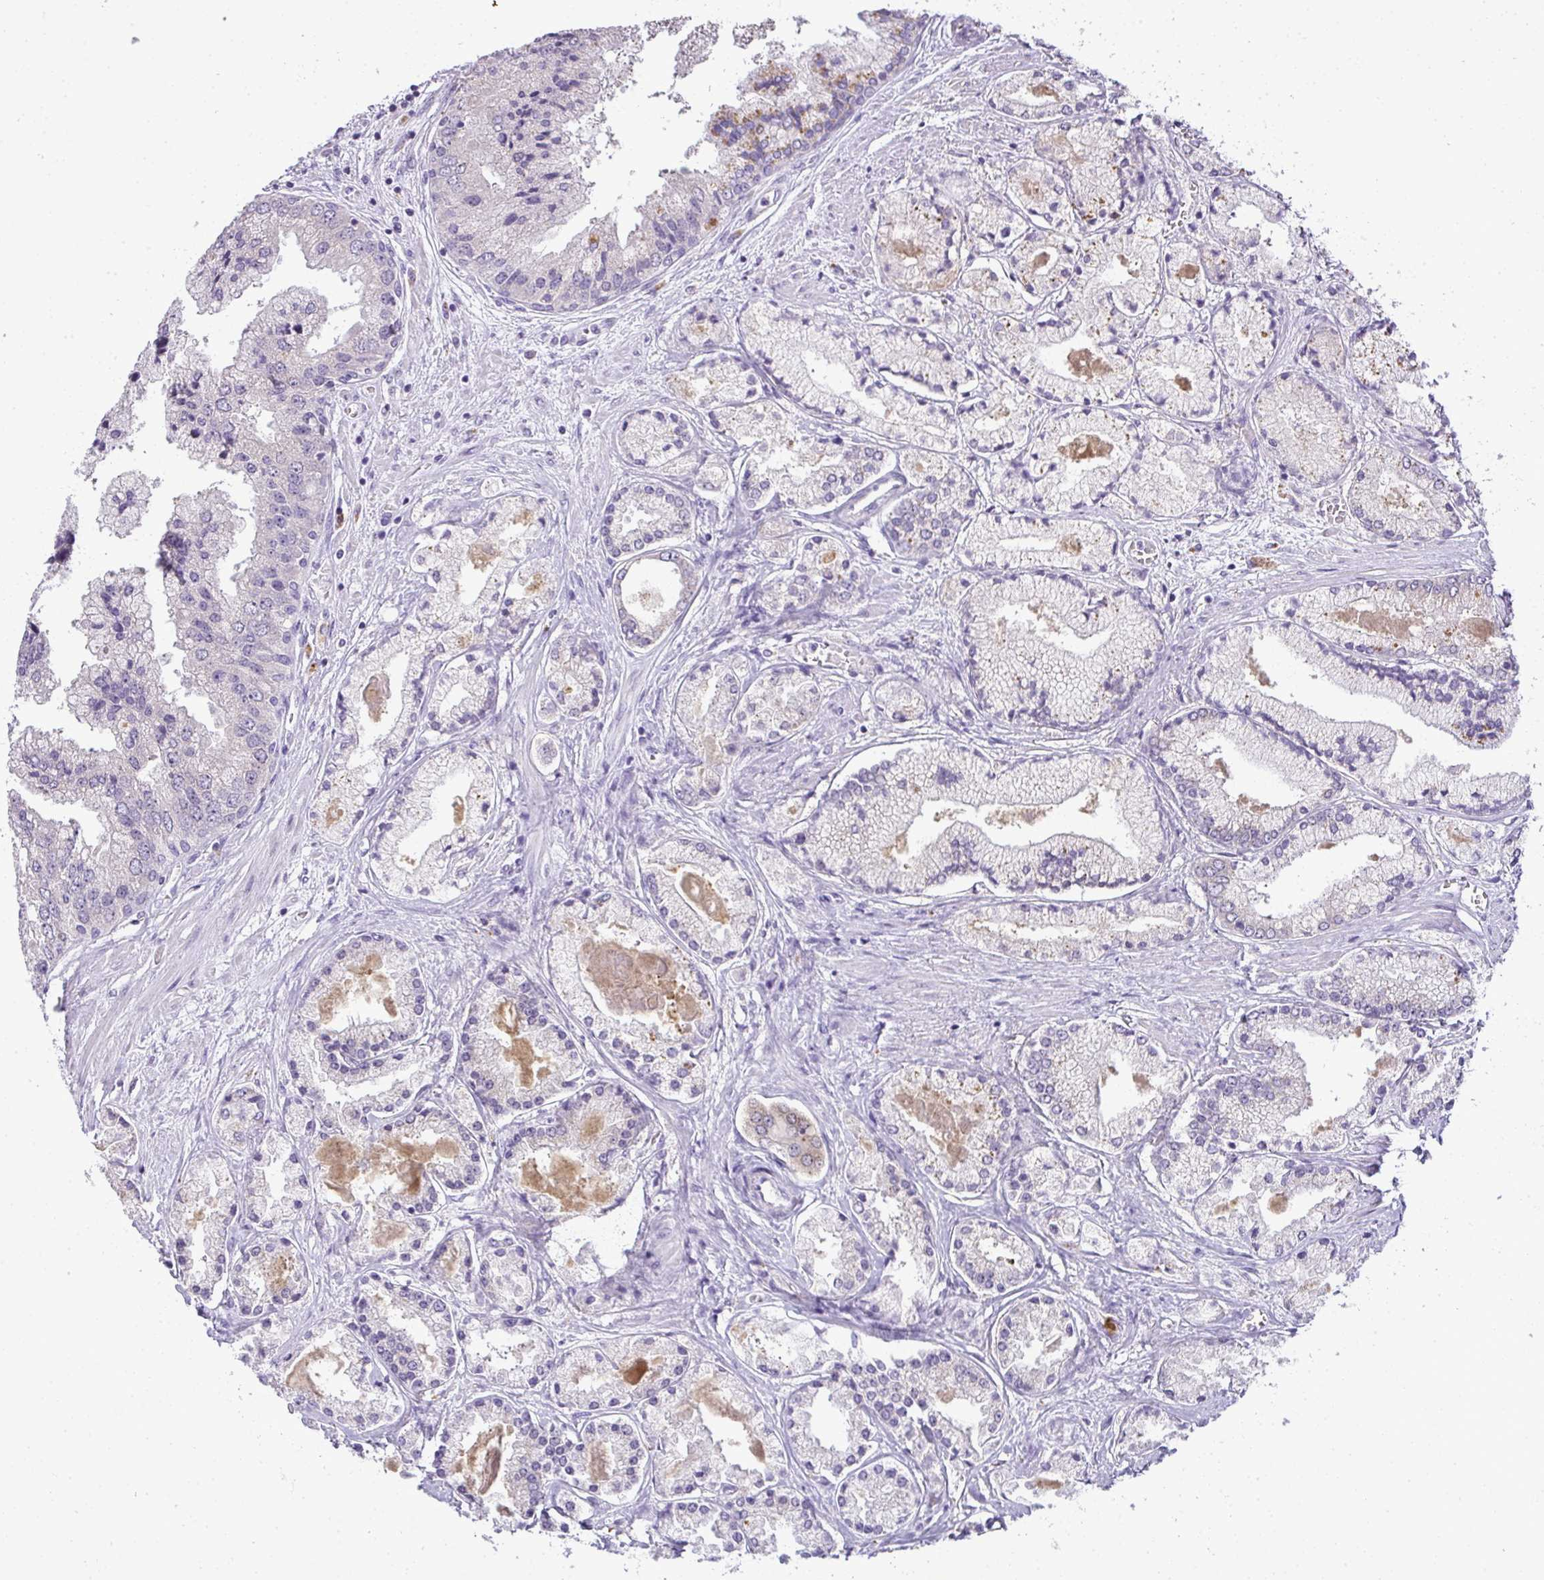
{"staining": {"intensity": "negative", "quantity": "none", "location": "none"}, "tissue": "prostate cancer", "cell_type": "Tumor cells", "image_type": "cancer", "snomed": [{"axis": "morphology", "description": "Adenocarcinoma, High grade"}, {"axis": "topography", "description": "Prostate"}], "caption": "Immunohistochemical staining of human prostate cancer (high-grade adenocarcinoma) displays no significant positivity in tumor cells. (DAB (3,3'-diaminobenzidine) immunohistochemistry visualized using brightfield microscopy, high magnification).", "gene": "CMPK1", "patient": {"sex": "male", "age": 67}}